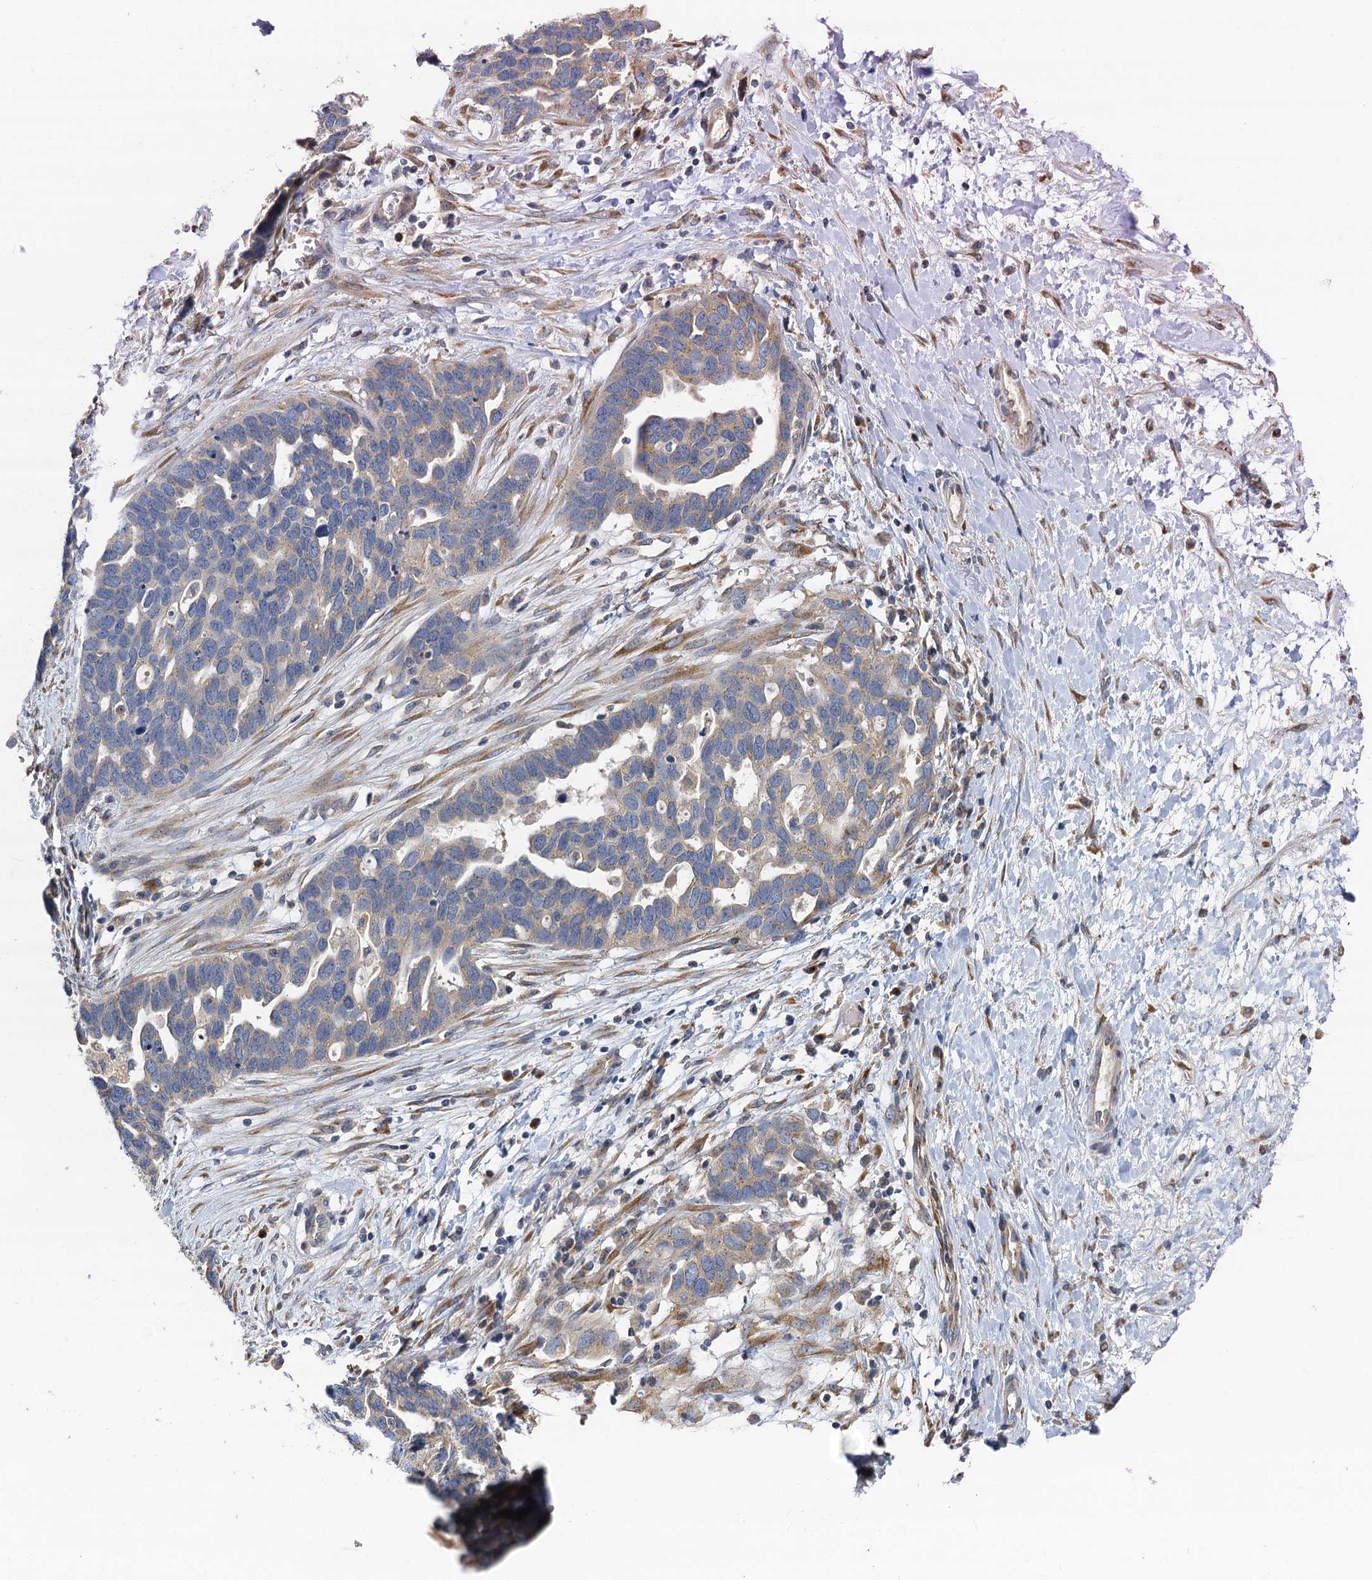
{"staining": {"intensity": "weak", "quantity": "25%-75%", "location": "cytoplasmic/membranous"}, "tissue": "ovarian cancer", "cell_type": "Tumor cells", "image_type": "cancer", "snomed": [{"axis": "morphology", "description": "Cystadenocarcinoma, serous, NOS"}, {"axis": "topography", "description": "Ovary"}], "caption": "The histopathology image reveals a brown stain indicating the presence of a protein in the cytoplasmic/membranous of tumor cells in ovarian cancer.", "gene": "NKAPD1", "patient": {"sex": "female", "age": 54}}